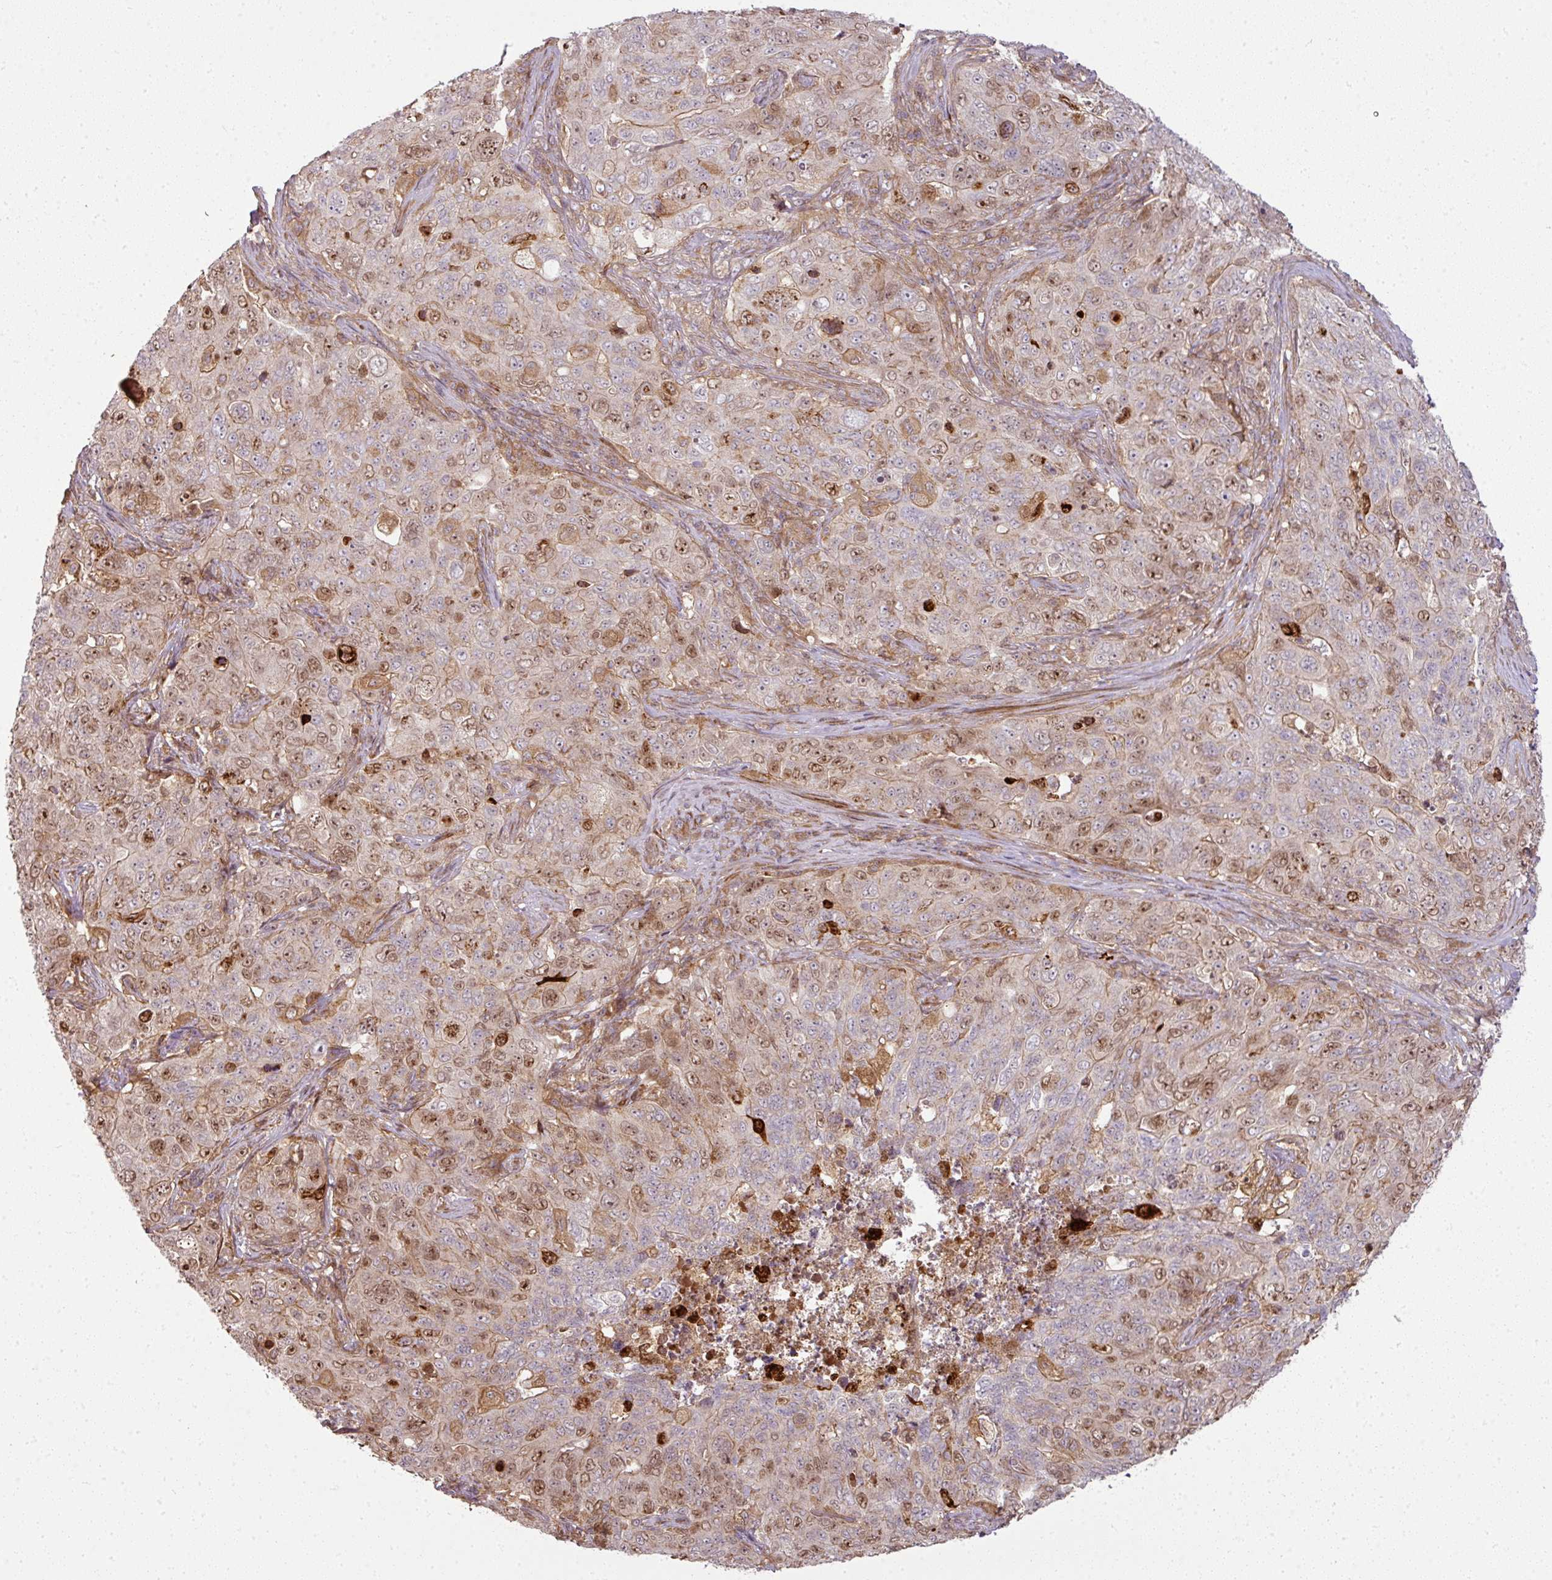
{"staining": {"intensity": "moderate", "quantity": ">75%", "location": "nuclear"}, "tissue": "pancreatic cancer", "cell_type": "Tumor cells", "image_type": "cancer", "snomed": [{"axis": "morphology", "description": "Adenocarcinoma, NOS"}, {"axis": "topography", "description": "Pancreas"}], "caption": "The immunohistochemical stain shows moderate nuclear staining in tumor cells of pancreatic cancer tissue.", "gene": "ATAT1", "patient": {"sex": "male", "age": 68}}